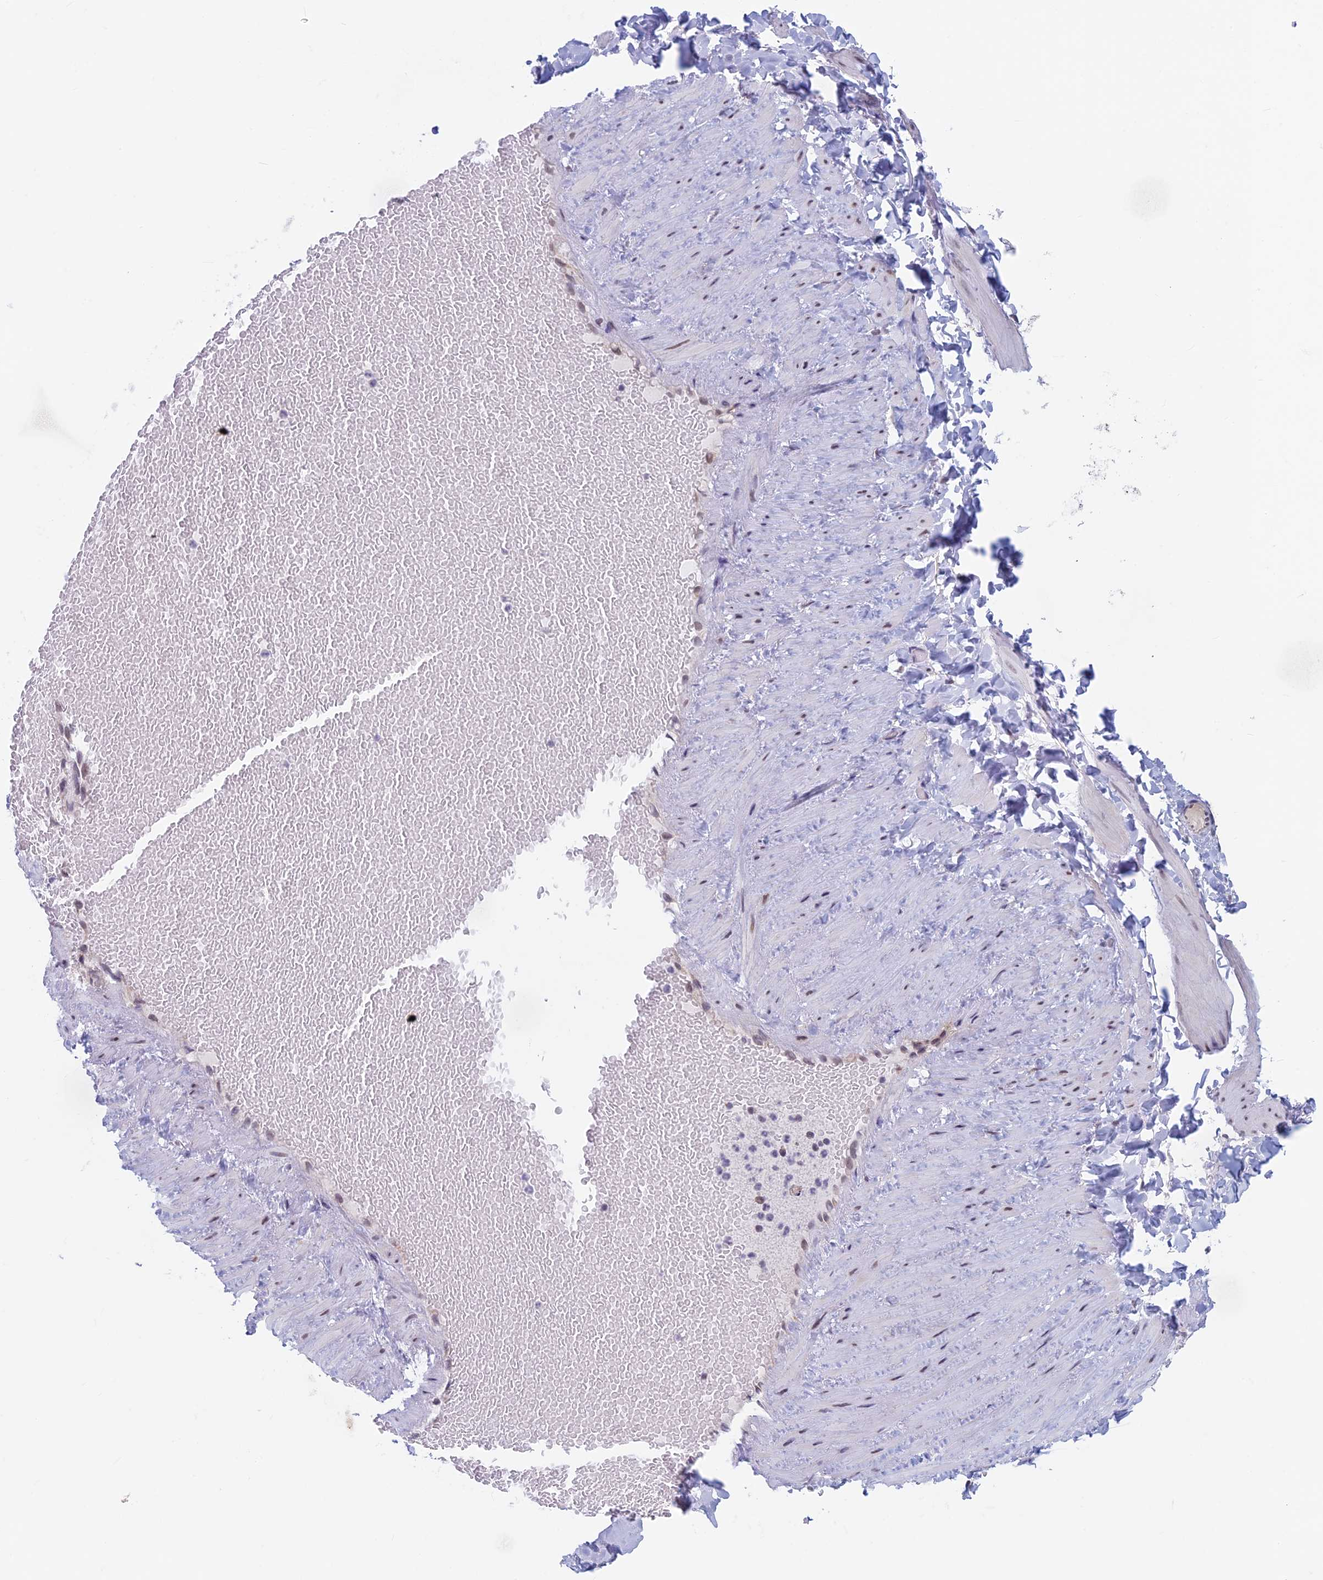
{"staining": {"intensity": "weak", "quantity": ">75%", "location": "nuclear"}, "tissue": "adipose tissue", "cell_type": "Adipocytes", "image_type": "normal", "snomed": [{"axis": "morphology", "description": "Normal tissue, NOS"}, {"axis": "topography", "description": "Adipose tissue"}, {"axis": "topography", "description": "Vascular tissue"}, {"axis": "topography", "description": "Peripheral nerve tissue"}], "caption": "Immunohistochemical staining of benign adipose tissue reveals weak nuclear protein positivity in about >75% of adipocytes. The staining was performed using DAB, with brown indicating positive protein expression. Nuclei are stained blue with hematoxylin.", "gene": "ASH2L", "patient": {"sex": "male", "age": 25}}